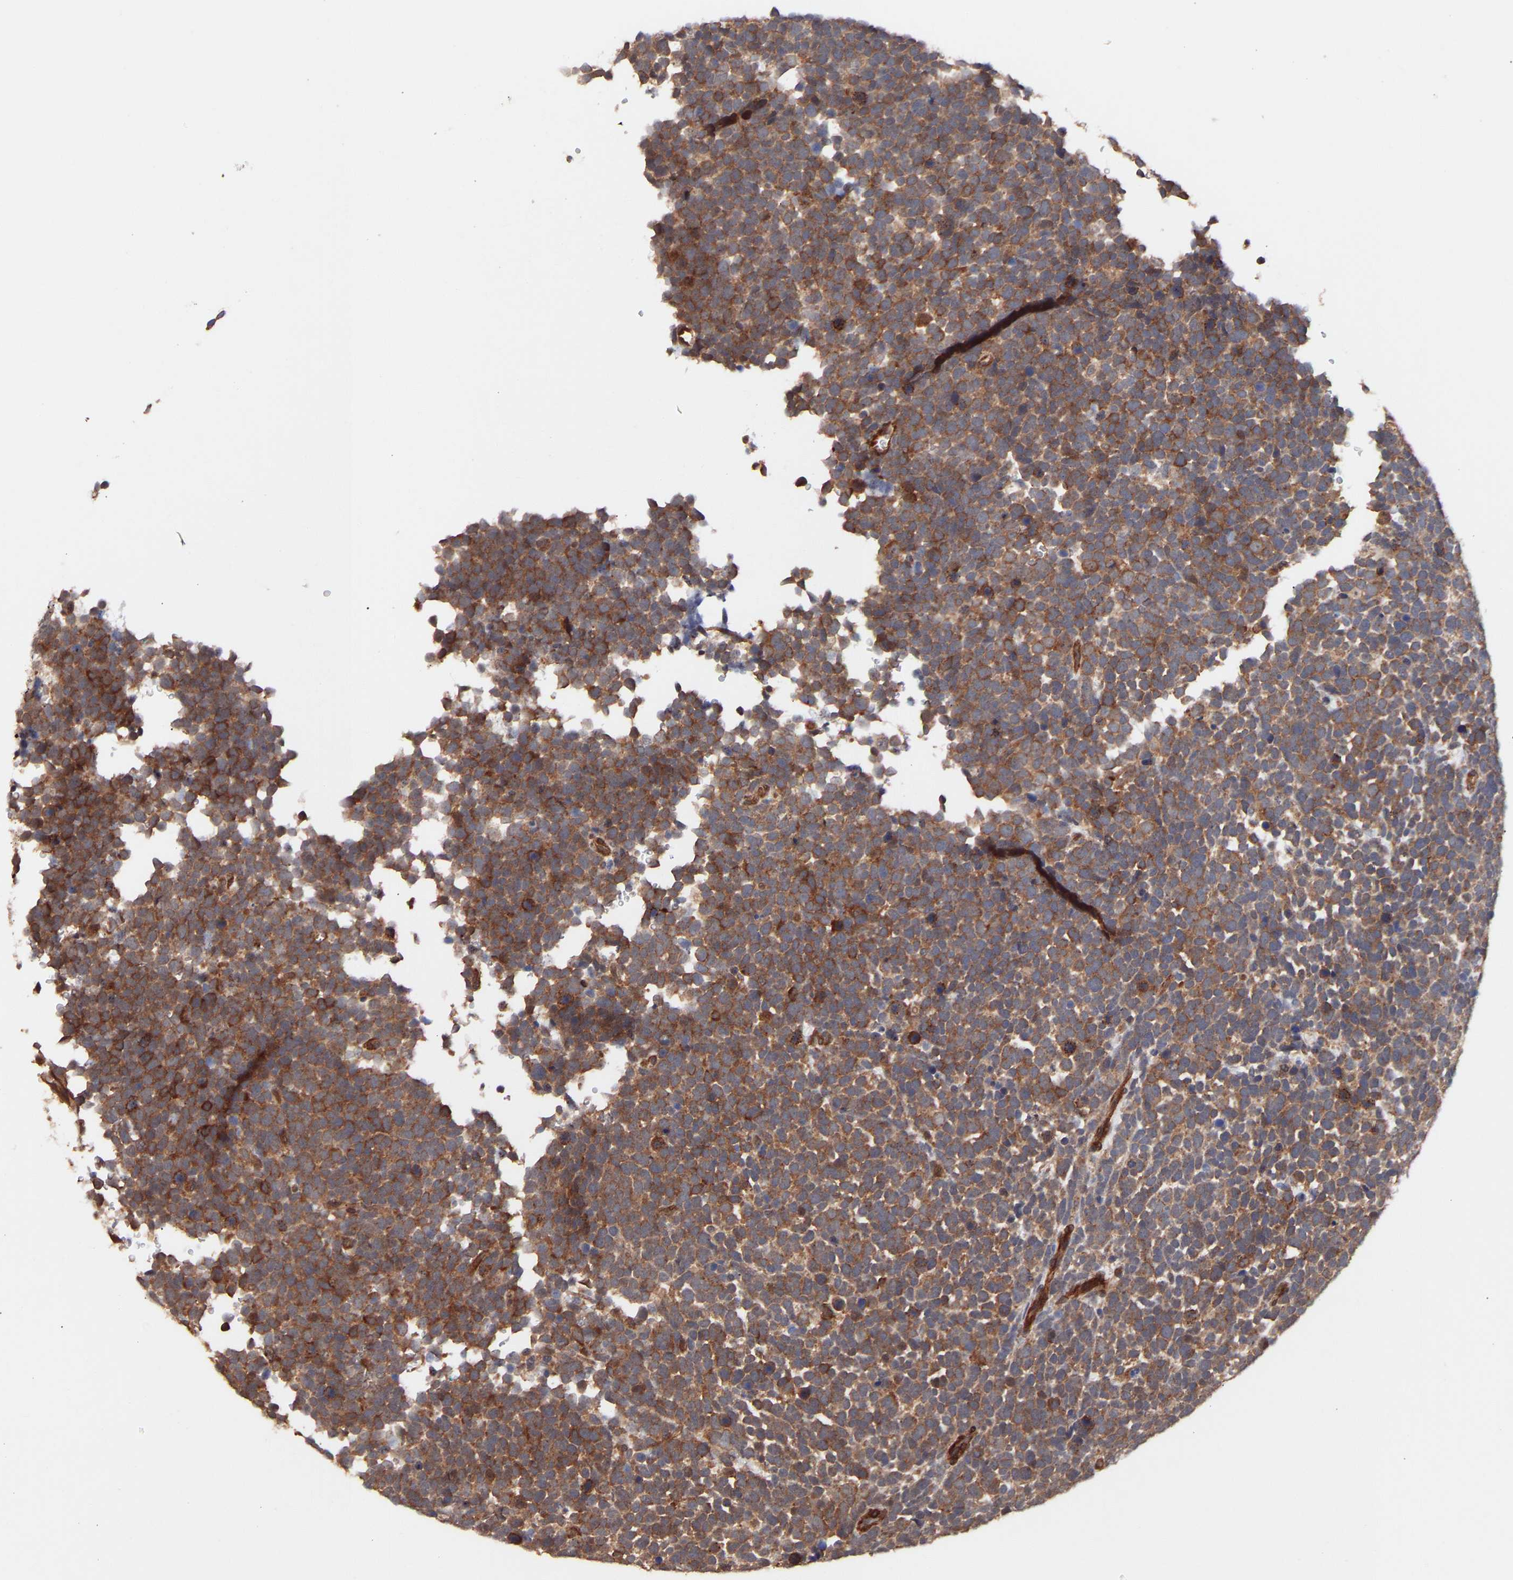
{"staining": {"intensity": "moderate", "quantity": ">75%", "location": "cytoplasmic/membranous"}, "tissue": "urothelial cancer", "cell_type": "Tumor cells", "image_type": "cancer", "snomed": [{"axis": "morphology", "description": "Urothelial carcinoma, High grade"}, {"axis": "topography", "description": "Urinary bladder"}], "caption": "Urothelial cancer stained with a brown dye shows moderate cytoplasmic/membranous positive staining in about >75% of tumor cells.", "gene": "PDLIM5", "patient": {"sex": "female", "age": 82}}